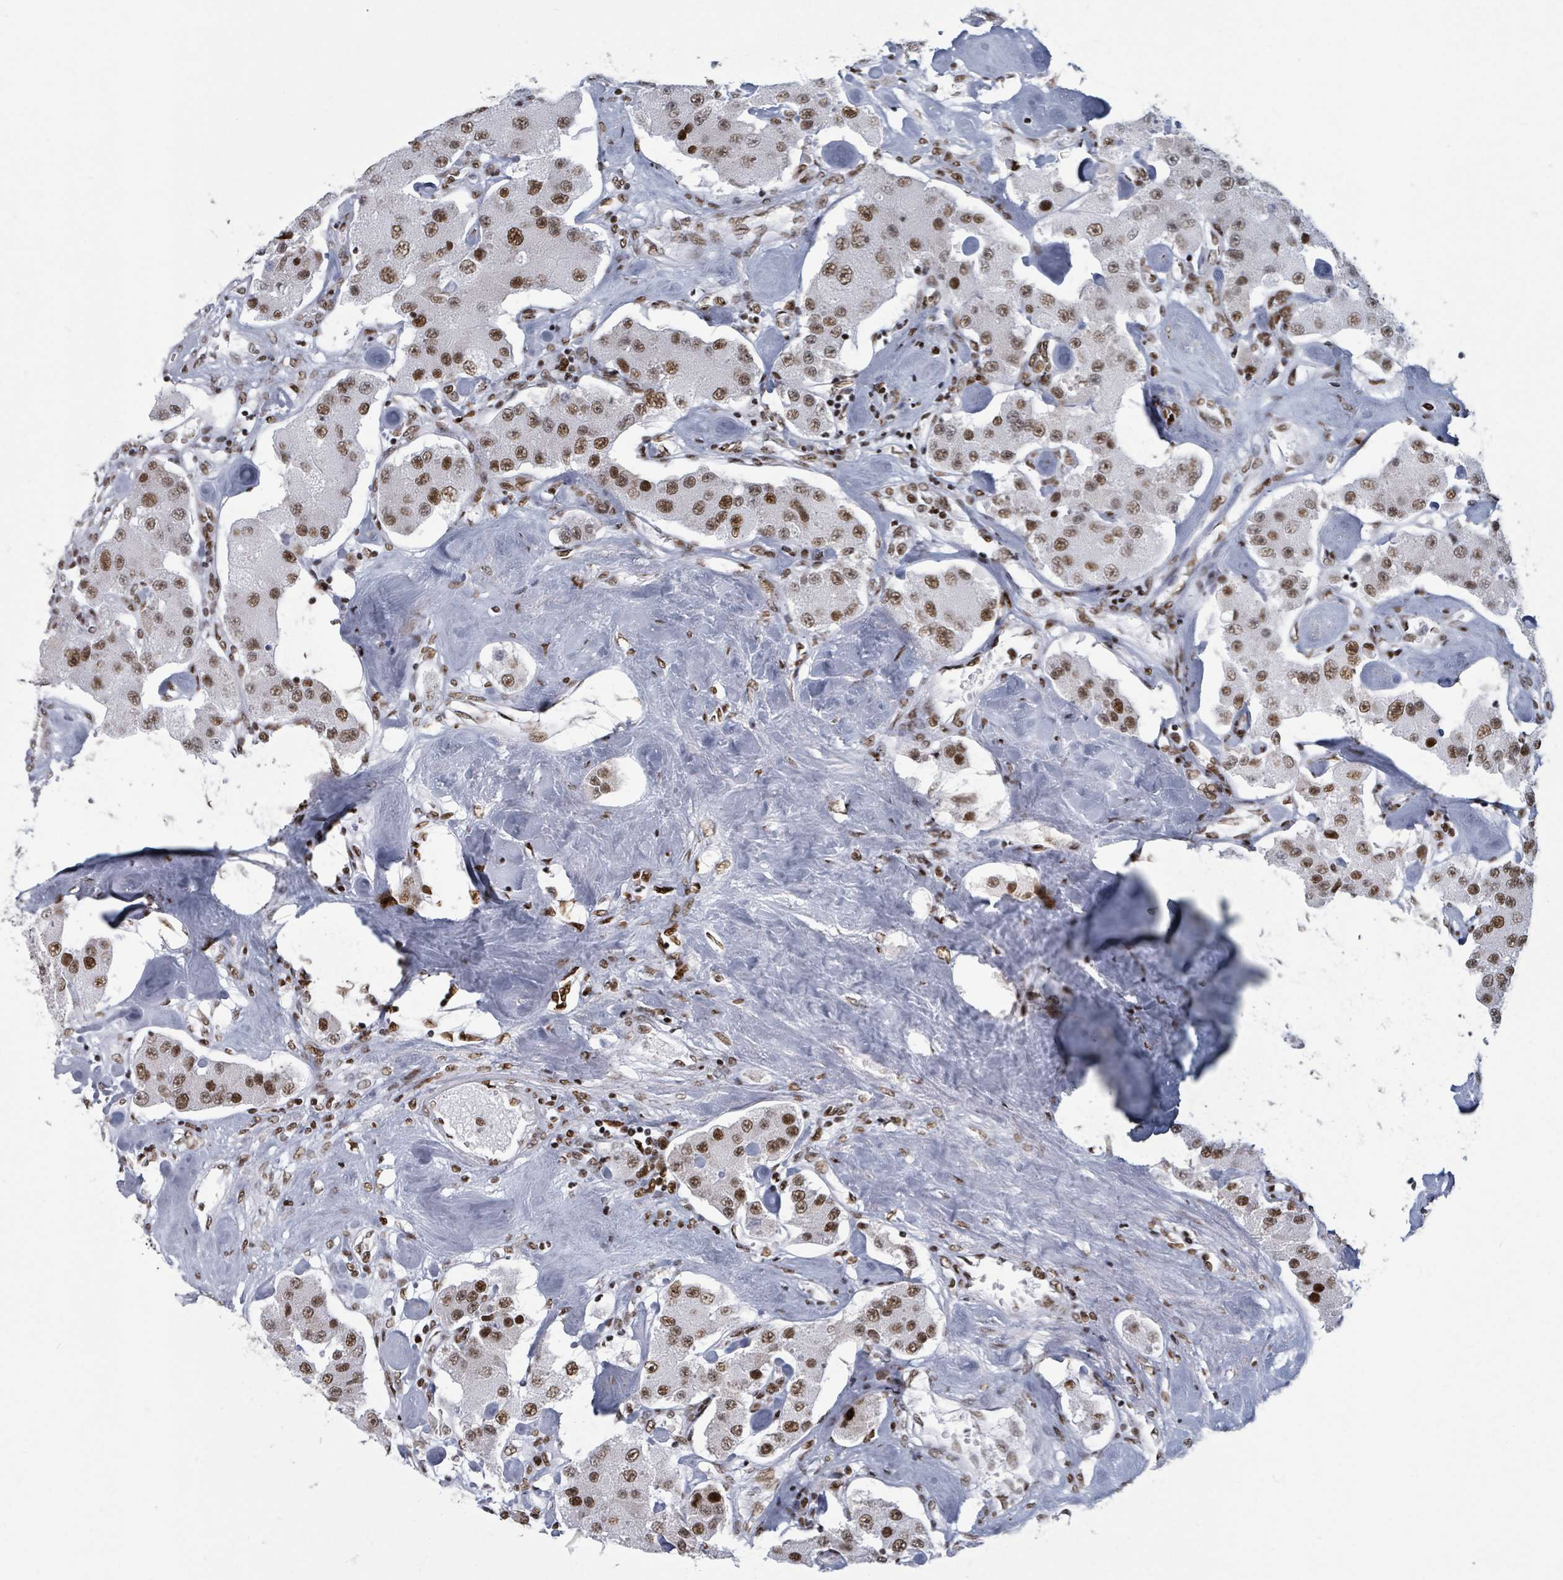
{"staining": {"intensity": "moderate", "quantity": ">75%", "location": "nuclear"}, "tissue": "carcinoid", "cell_type": "Tumor cells", "image_type": "cancer", "snomed": [{"axis": "morphology", "description": "Carcinoid, malignant, NOS"}, {"axis": "topography", "description": "Pancreas"}], "caption": "Immunohistochemistry of human carcinoid demonstrates medium levels of moderate nuclear positivity in about >75% of tumor cells. (IHC, brightfield microscopy, high magnification).", "gene": "DHX16", "patient": {"sex": "male", "age": 41}}